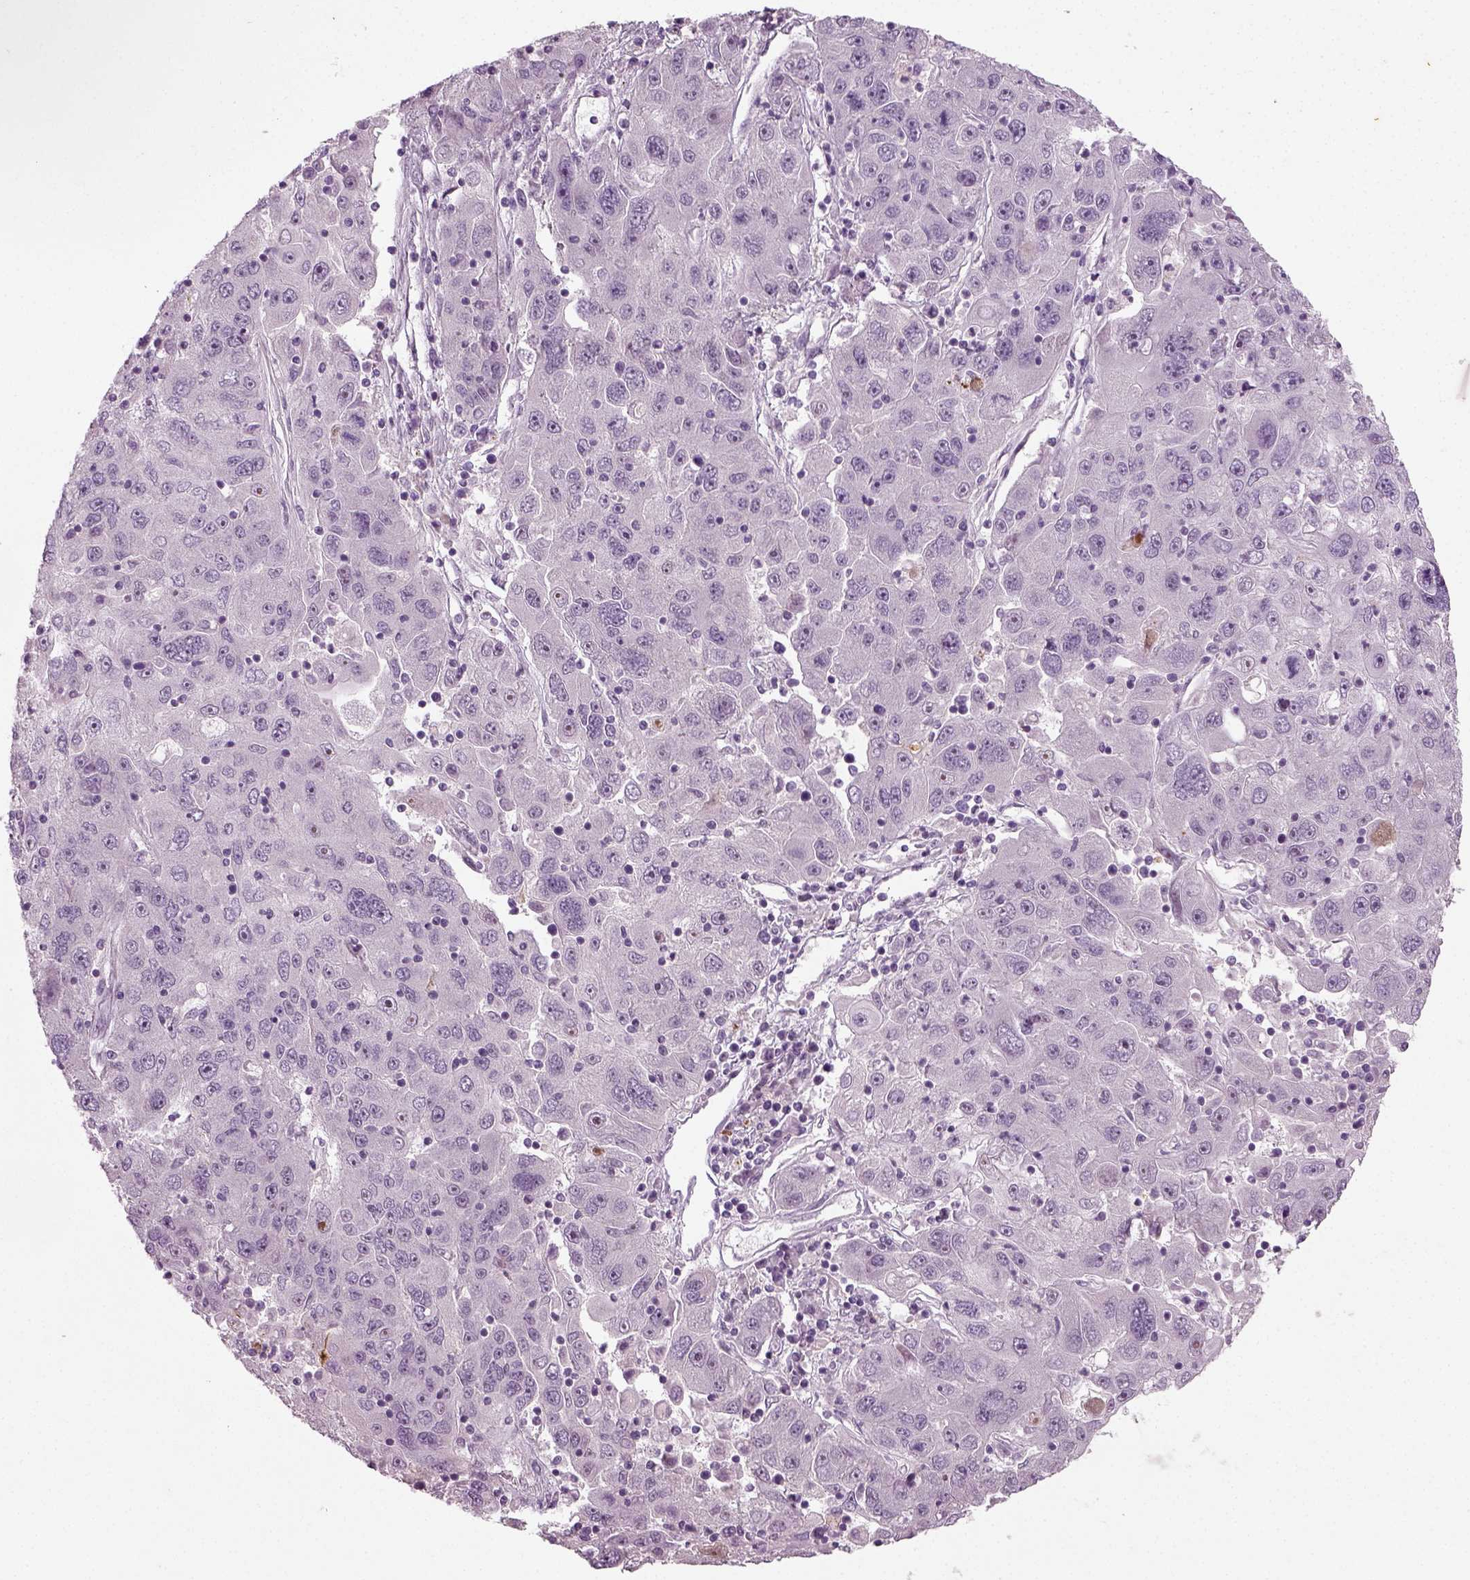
{"staining": {"intensity": "weak", "quantity": "<25%", "location": "nuclear"}, "tissue": "stomach cancer", "cell_type": "Tumor cells", "image_type": "cancer", "snomed": [{"axis": "morphology", "description": "Adenocarcinoma, NOS"}, {"axis": "topography", "description": "Stomach"}], "caption": "IHC of adenocarcinoma (stomach) shows no staining in tumor cells.", "gene": "SYNGAP1", "patient": {"sex": "male", "age": 56}}